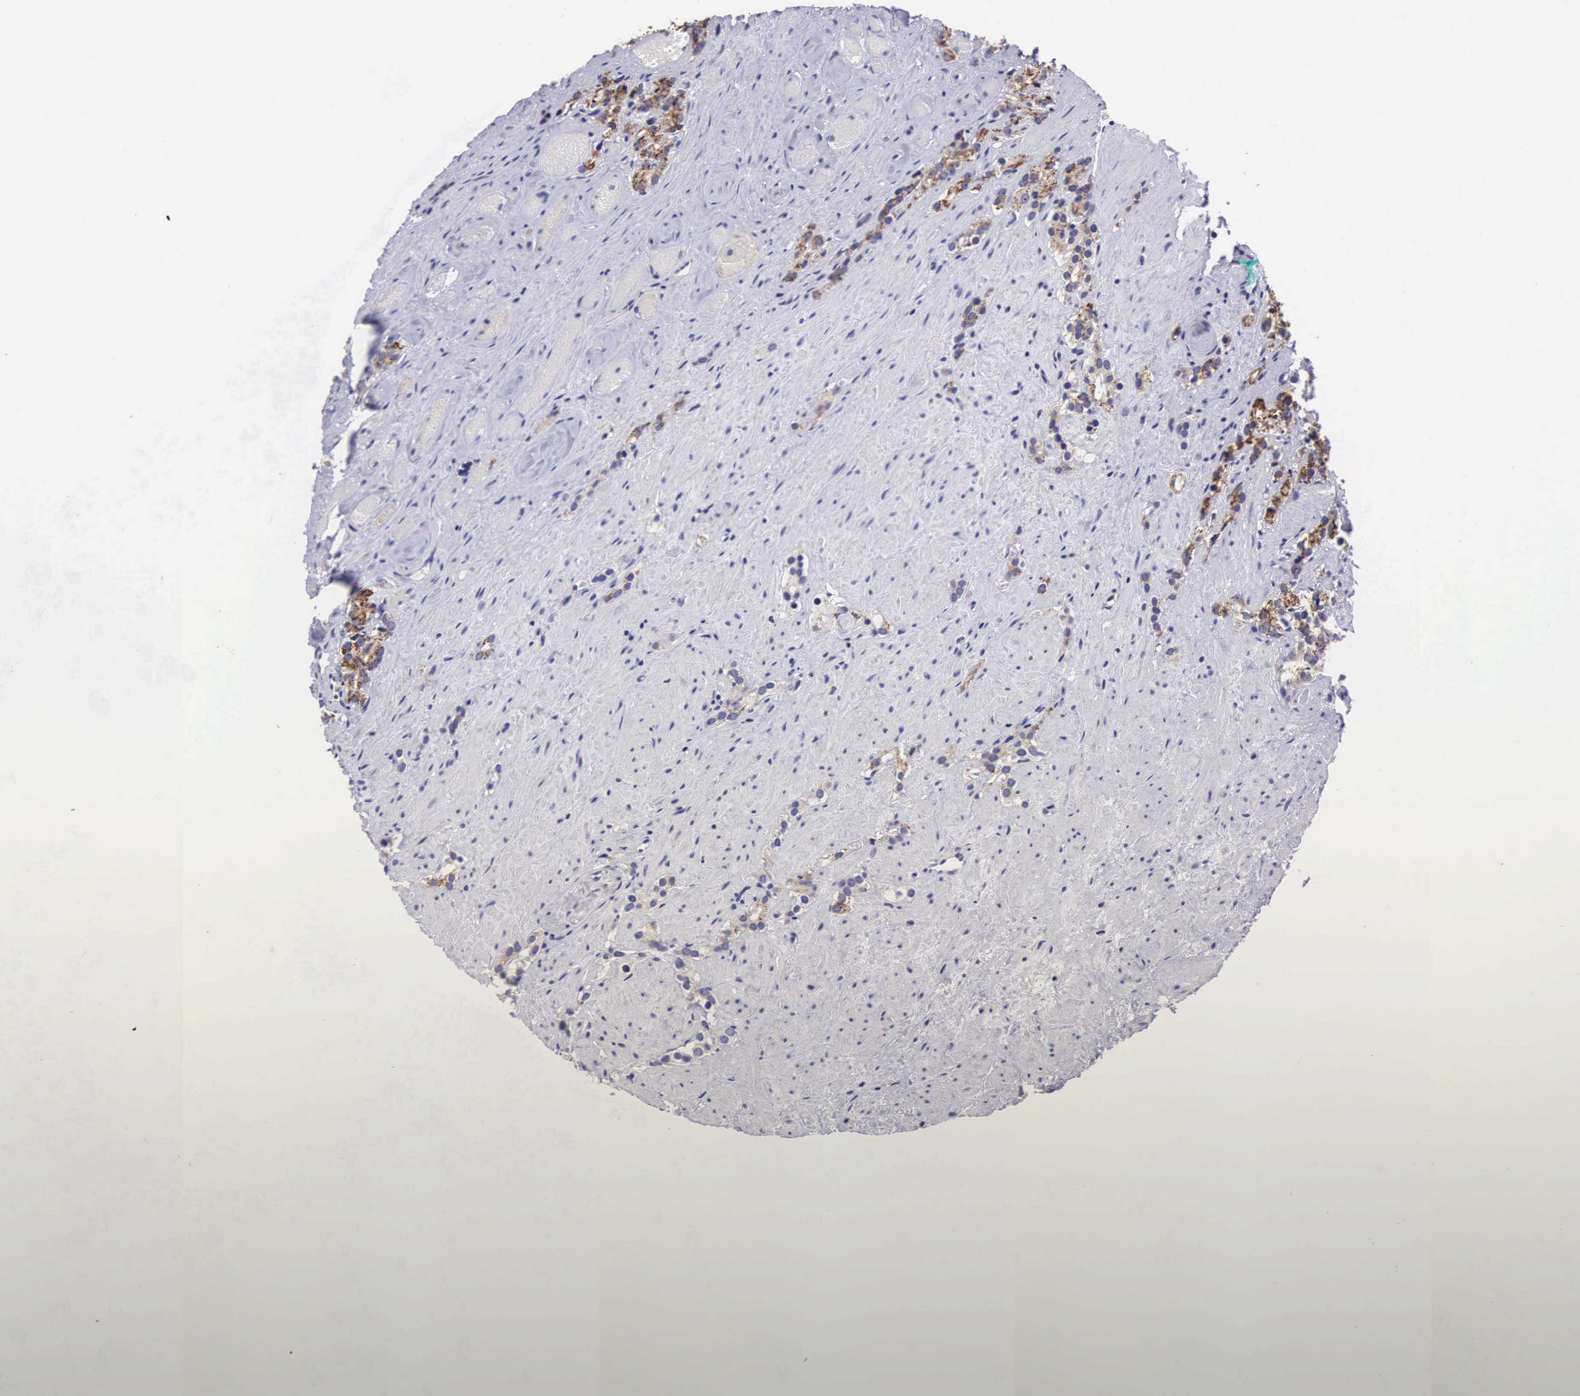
{"staining": {"intensity": "moderate", "quantity": "25%-75%", "location": "cytoplasmic/membranous"}, "tissue": "prostate cancer", "cell_type": "Tumor cells", "image_type": "cancer", "snomed": [{"axis": "morphology", "description": "Adenocarcinoma, Medium grade"}, {"axis": "topography", "description": "Prostate"}], "caption": "Immunohistochemistry histopathology image of human prostate cancer (adenocarcinoma (medium-grade)) stained for a protein (brown), which shows medium levels of moderate cytoplasmic/membranous staining in about 25%-75% of tumor cells.", "gene": "ARG2", "patient": {"sex": "male", "age": 73}}